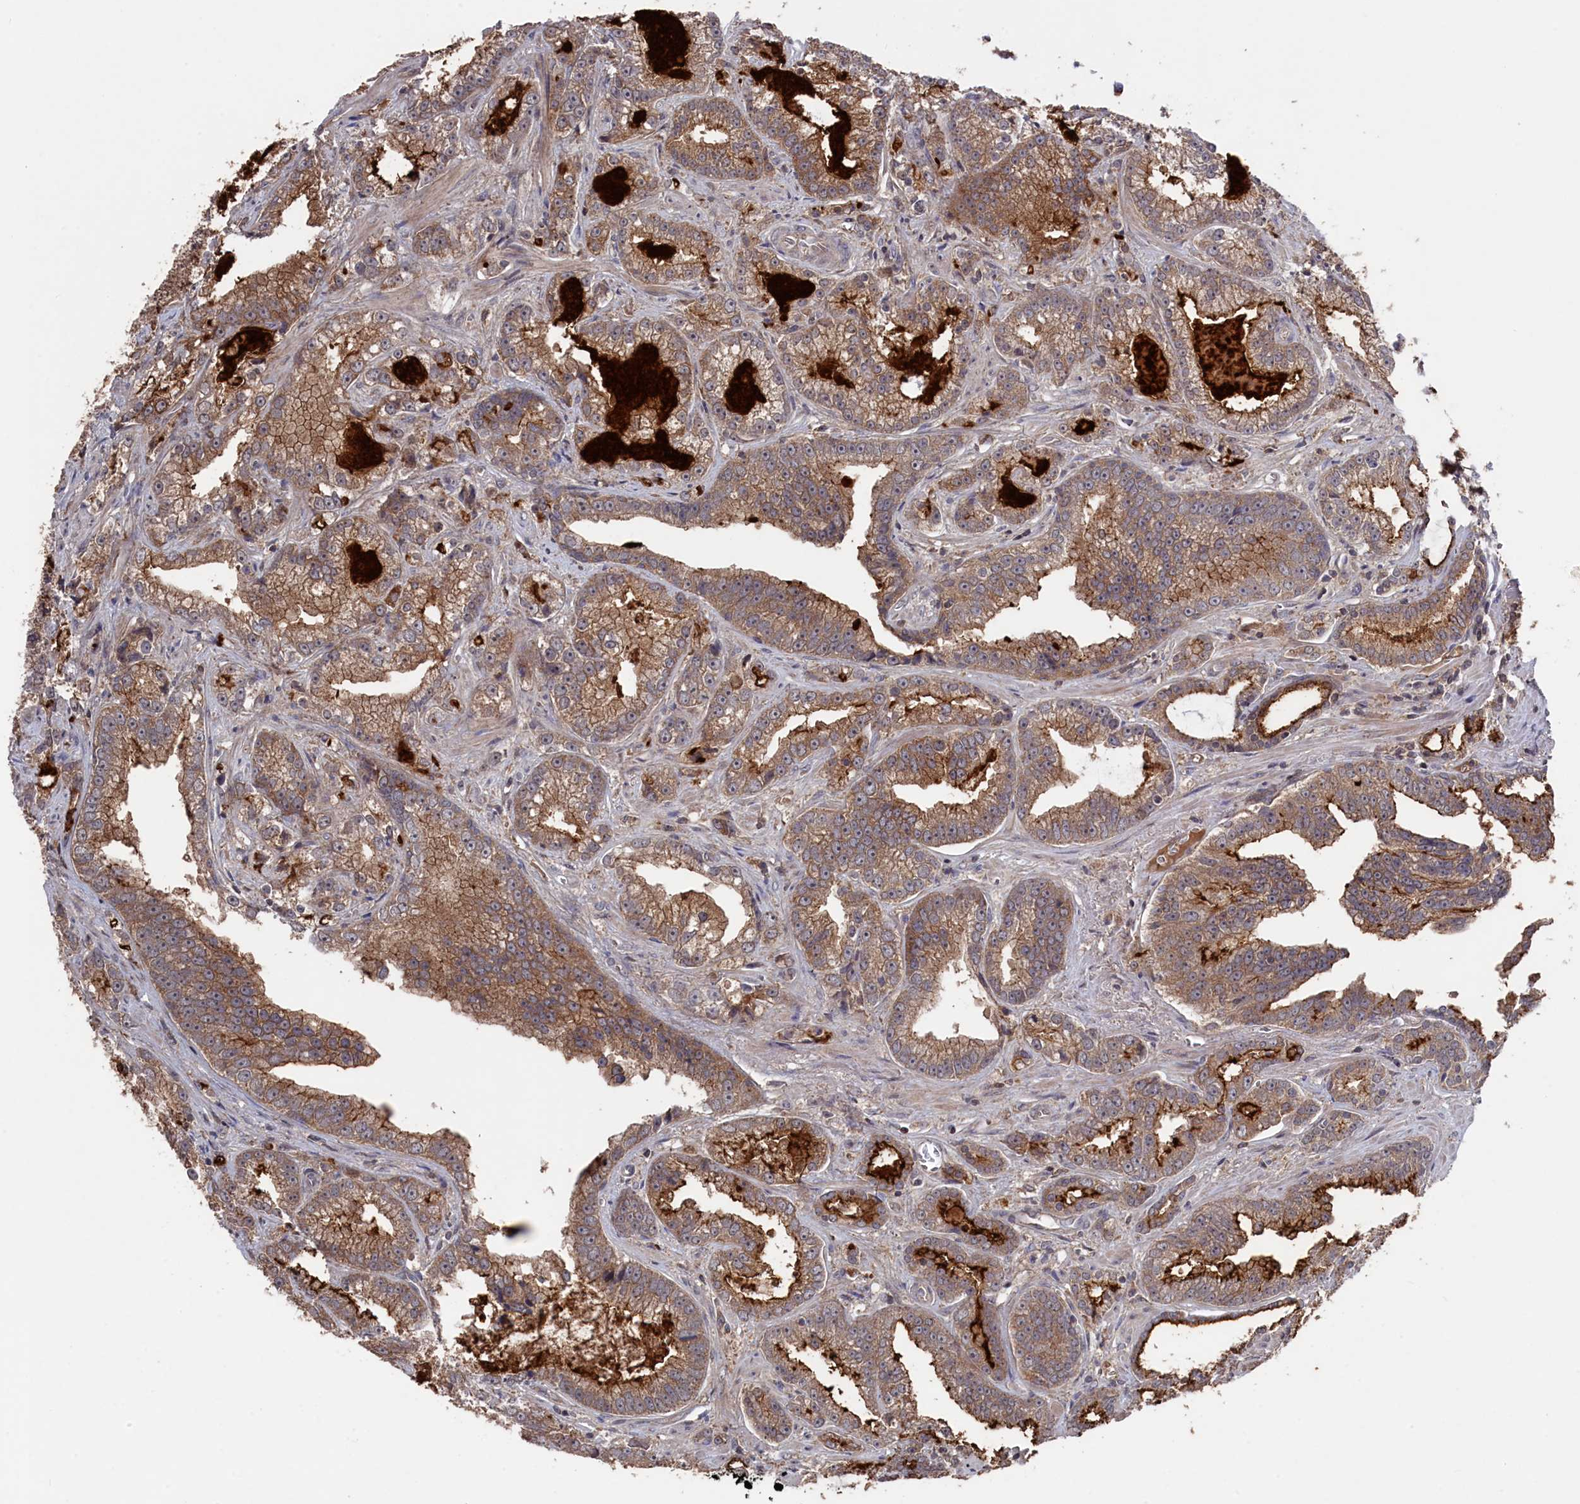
{"staining": {"intensity": "moderate", "quantity": ">75%", "location": "cytoplasmic/membranous"}, "tissue": "prostate cancer", "cell_type": "Tumor cells", "image_type": "cancer", "snomed": [{"axis": "morphology", "description": "Adenocarcinoma, High grade"}, {"axis": "topography", "description": "Prostate and seminal vesicle, NOS"}], "caption": "A histopathology image showing moderate cytoplasmic/membranous expression in approximately >75% of tumor cells in prostate high-grade adenocarcinoma, as visualized by brown immunohistochemical staining.", "gene": "TMC5", "patient": {"sex": "male", "age": 67}}